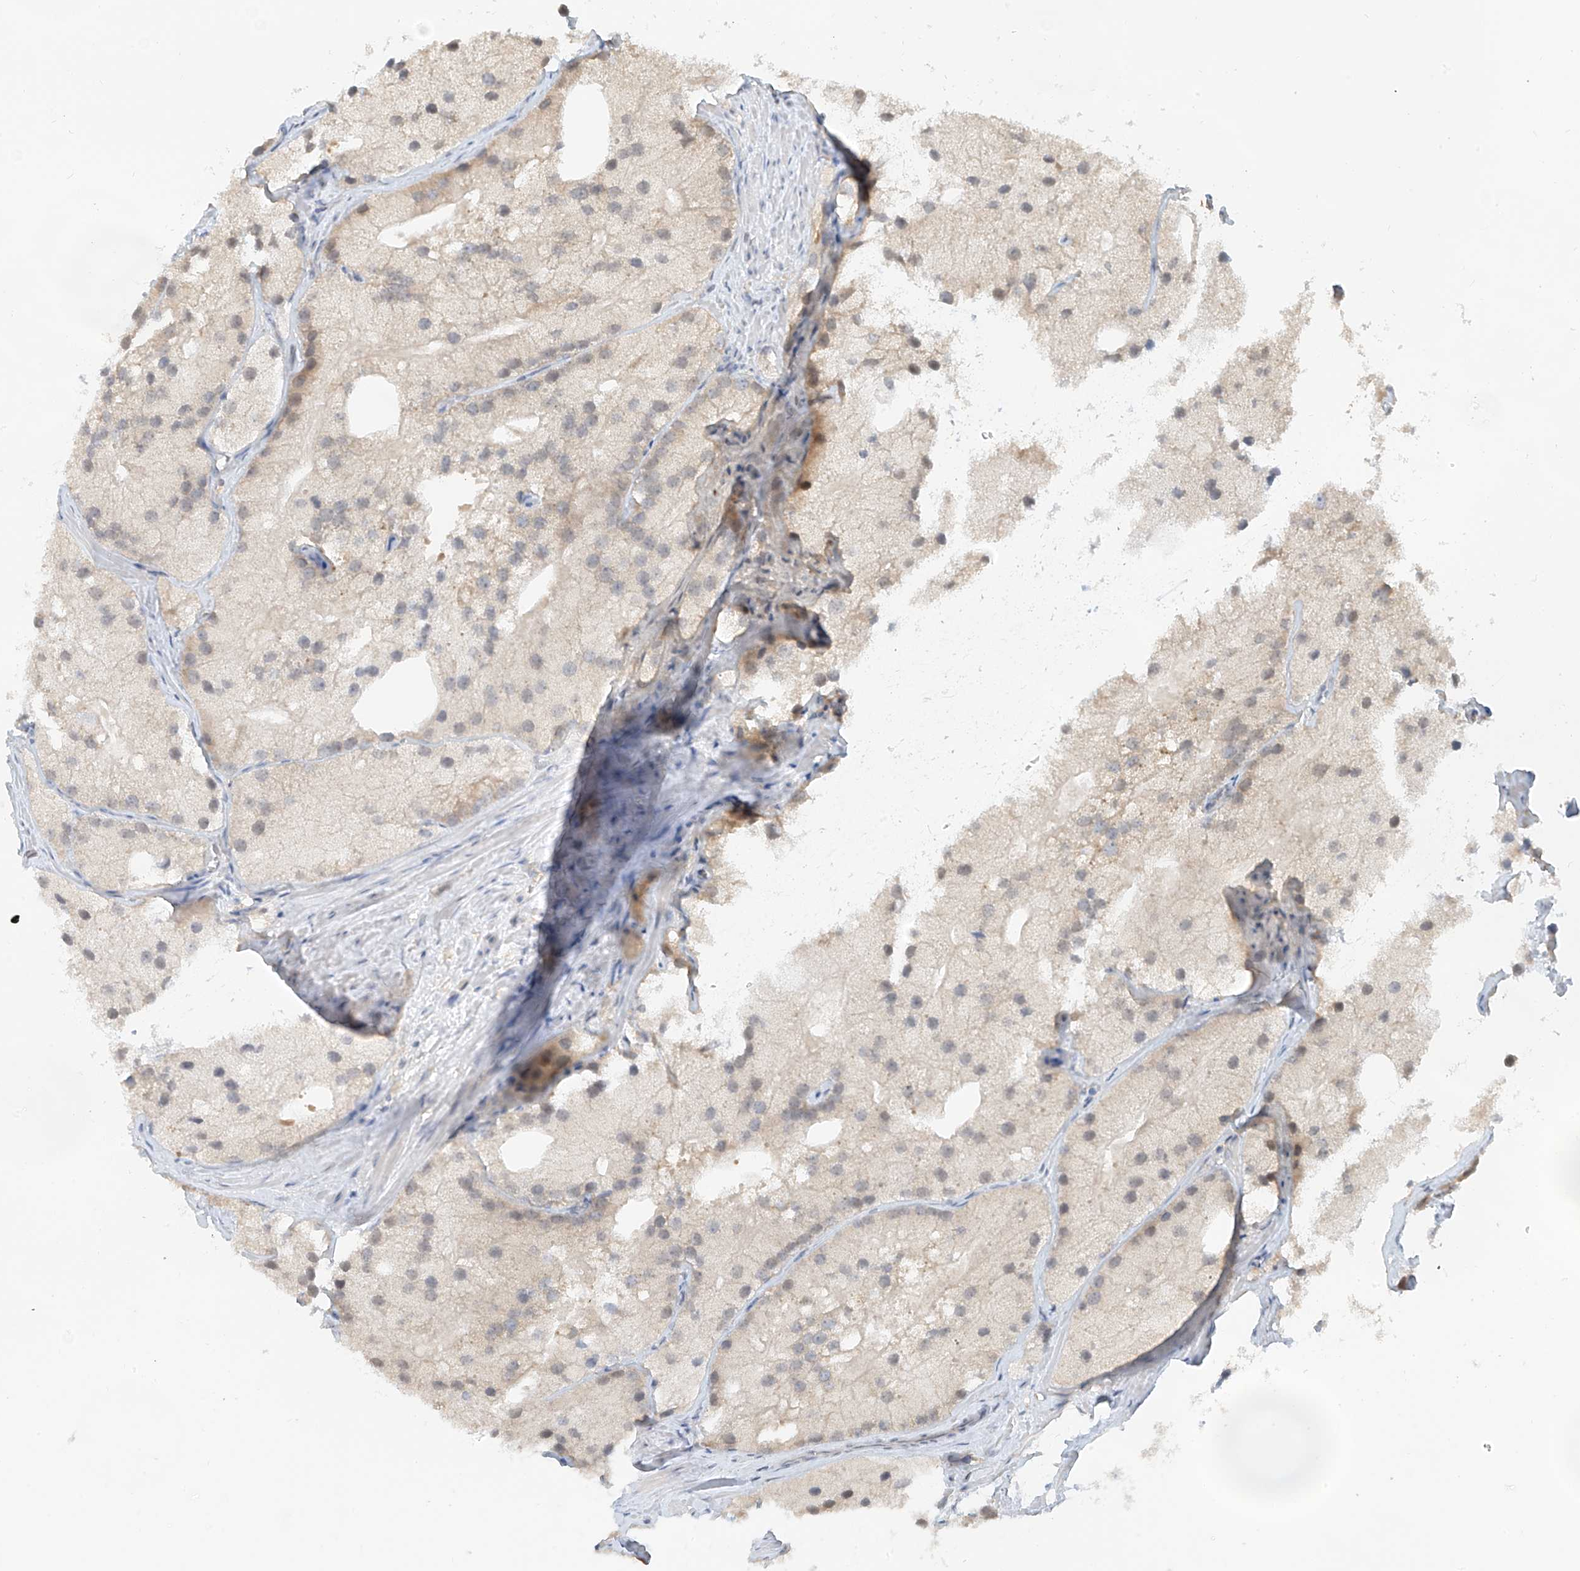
{"staining": {"intensity": "weak", "quantity": "<25%", "location": "cytoplasmic/membranous"}, "tissue": "prostate cancer", "cell_type": "Tumor cells", "image_type": "cancer", "snomed": [{"axis": "morphology", "description": "Adenocarcinoma, Low grade"}, {"axis": "topography", "description": "Prostate"}], "caption": "Immunohistochemical staining of prostate cancer displays no significant expression in tumor cells.", "gene": "PPA2", "patient": {"sex": "male", "age": 69}}